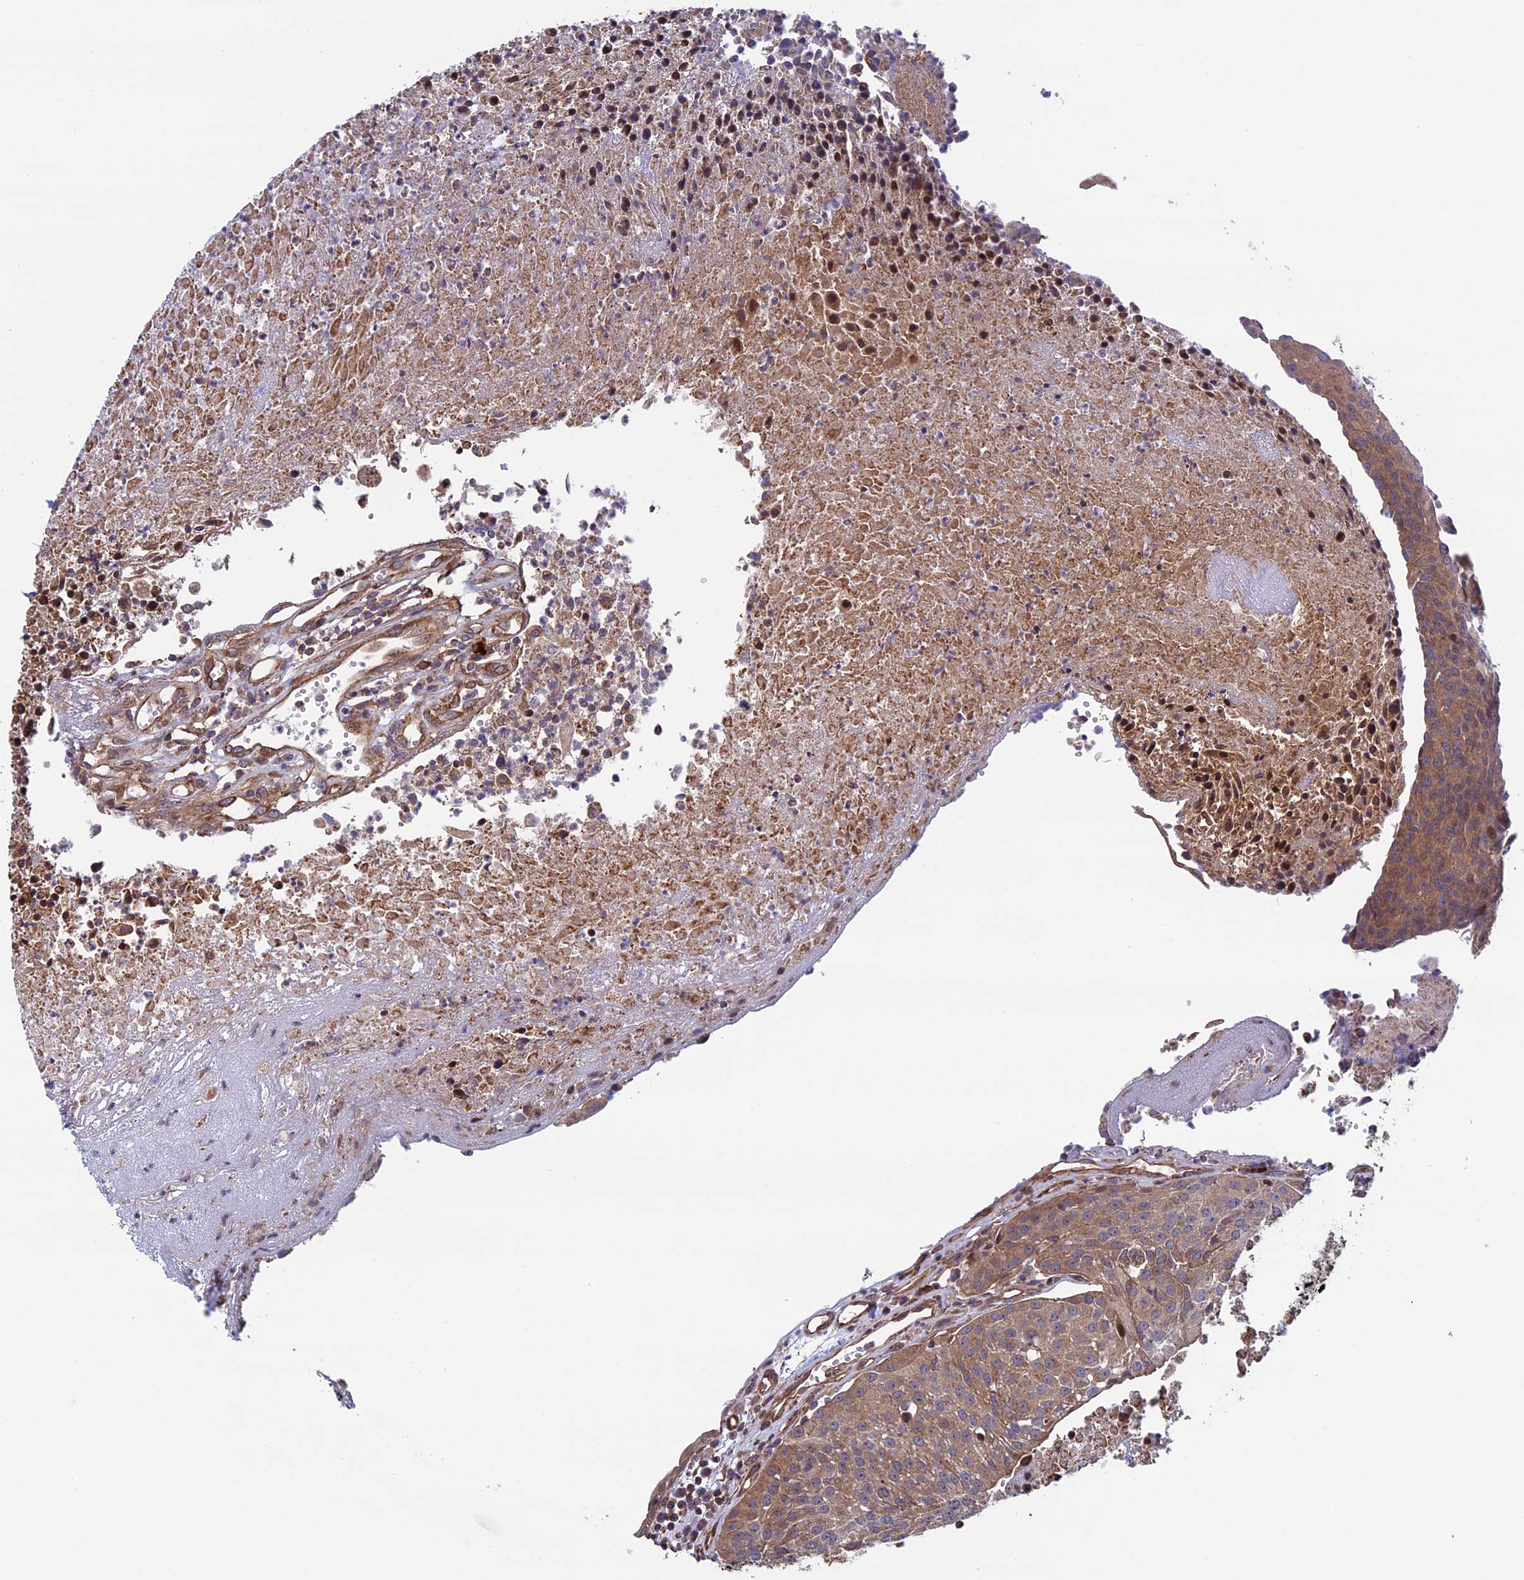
{"staining": {"intensity": "moderate", "quantity": ">75%", "location": "cytoplasmic/membranous"}, "tissue": "urothelial cancer", "cell_type": "Tumor cells", "image_type": "cancer", "snomed": [{"axis": "morphology", "description": "Urothelial carcinoma, High grade"}, {"axis": "topography", "description": "Urinary bladder"}], "caption": "A histopathology image of human urothelial cancer stained for a protein shows moderate cytoplasmic/membranous brown staining in tumor cells.", "gene": "CCDC8", "patient": {"sex": "female", "age": 85}}